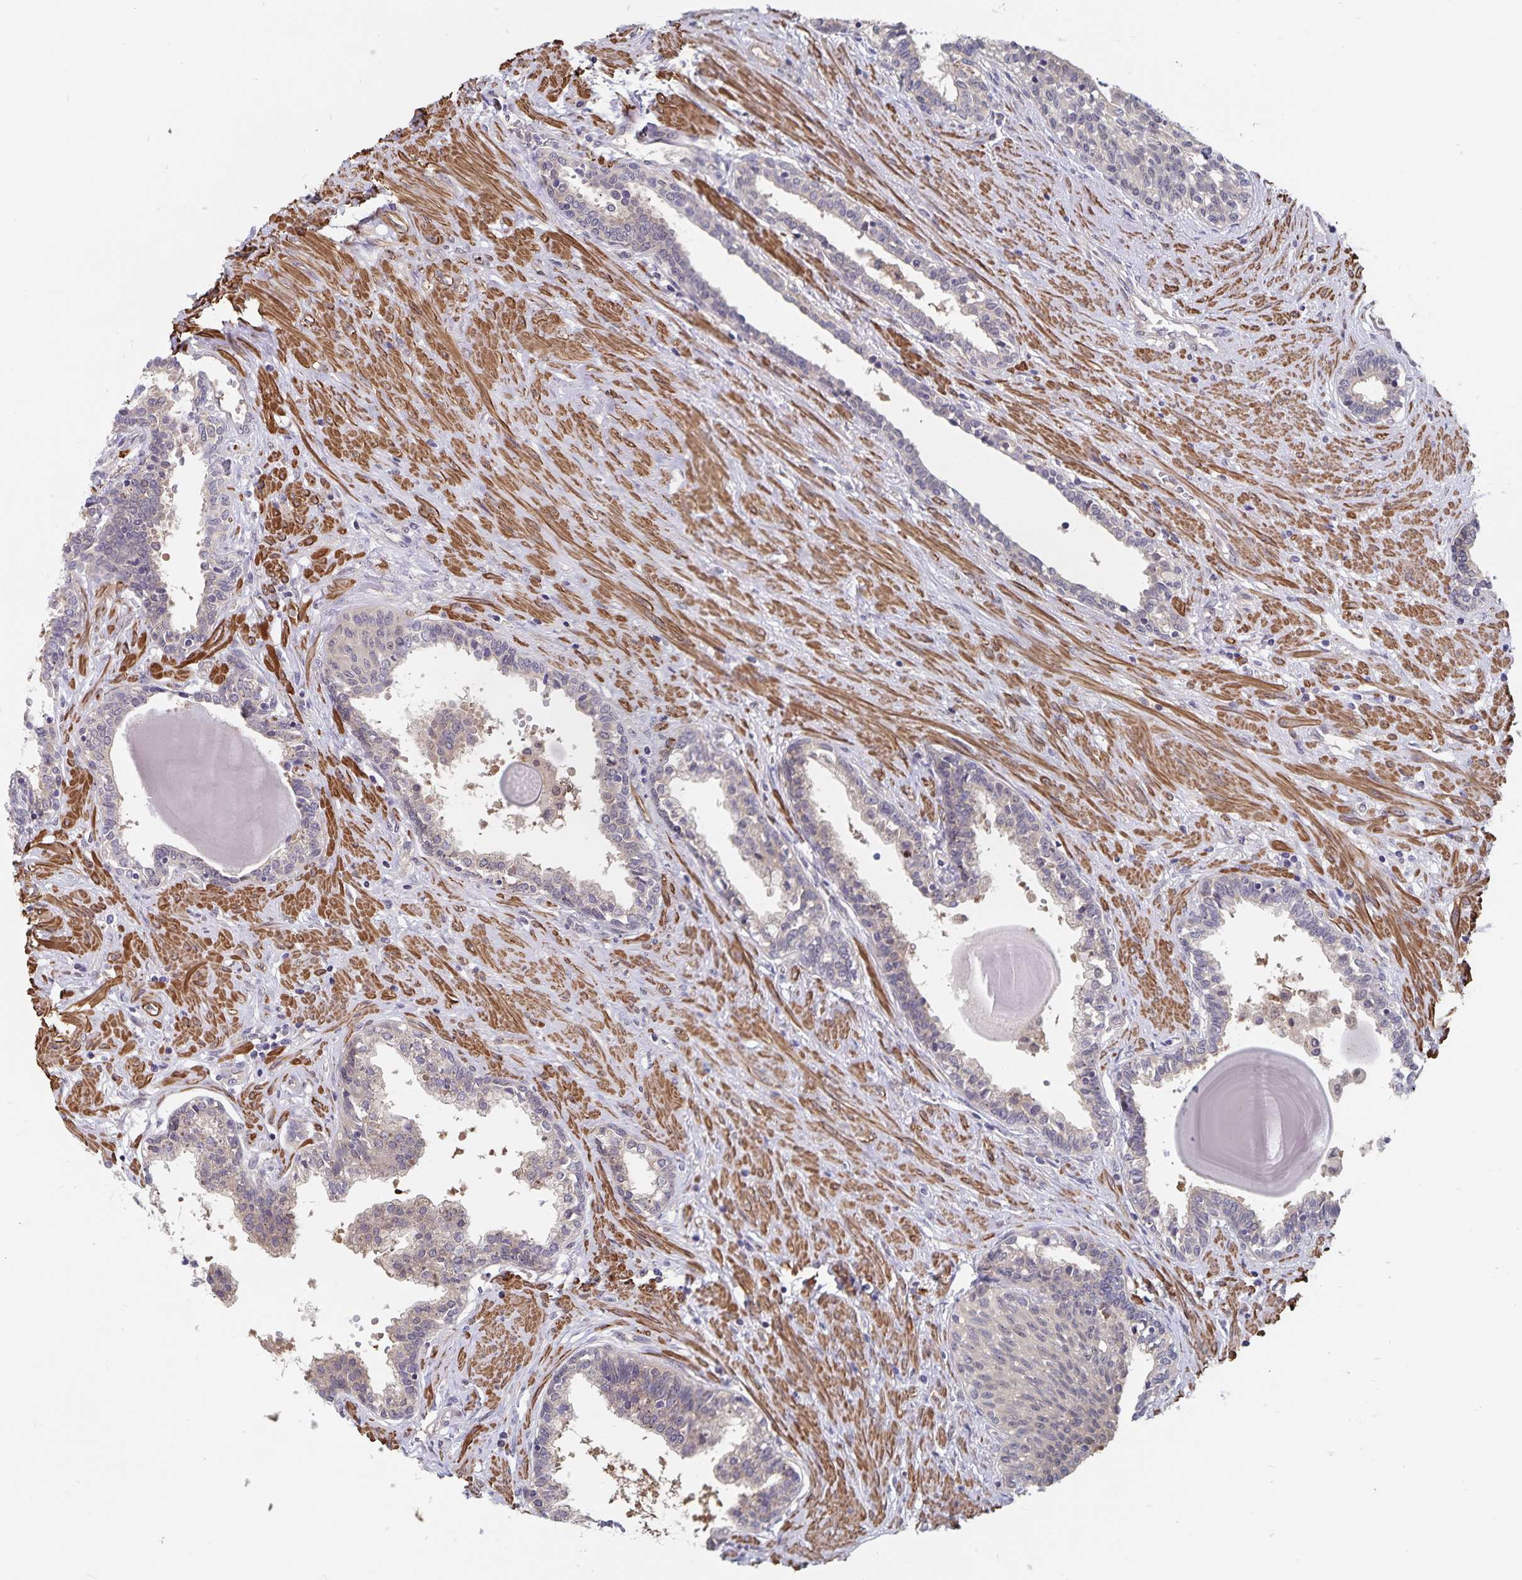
{"staining": {"intensity": "weak", "quantity": "<25%", "location": "cytoplasmic/membranous"}, "tissue": "prostate", "cell_type": "Glandular cells", "image_type": "normal", "snomed": [{"axis": "morphology", "description": "Normal tissue, NOS"}, {"axis": "topography", "description": "Prostate"}], "caption": "DAB immunohistochemical staining of normal human prostate reveals no significant positivity in glandular cells.", "gene": "BAG6", "patient": {"sex": "male", "age": 55}}